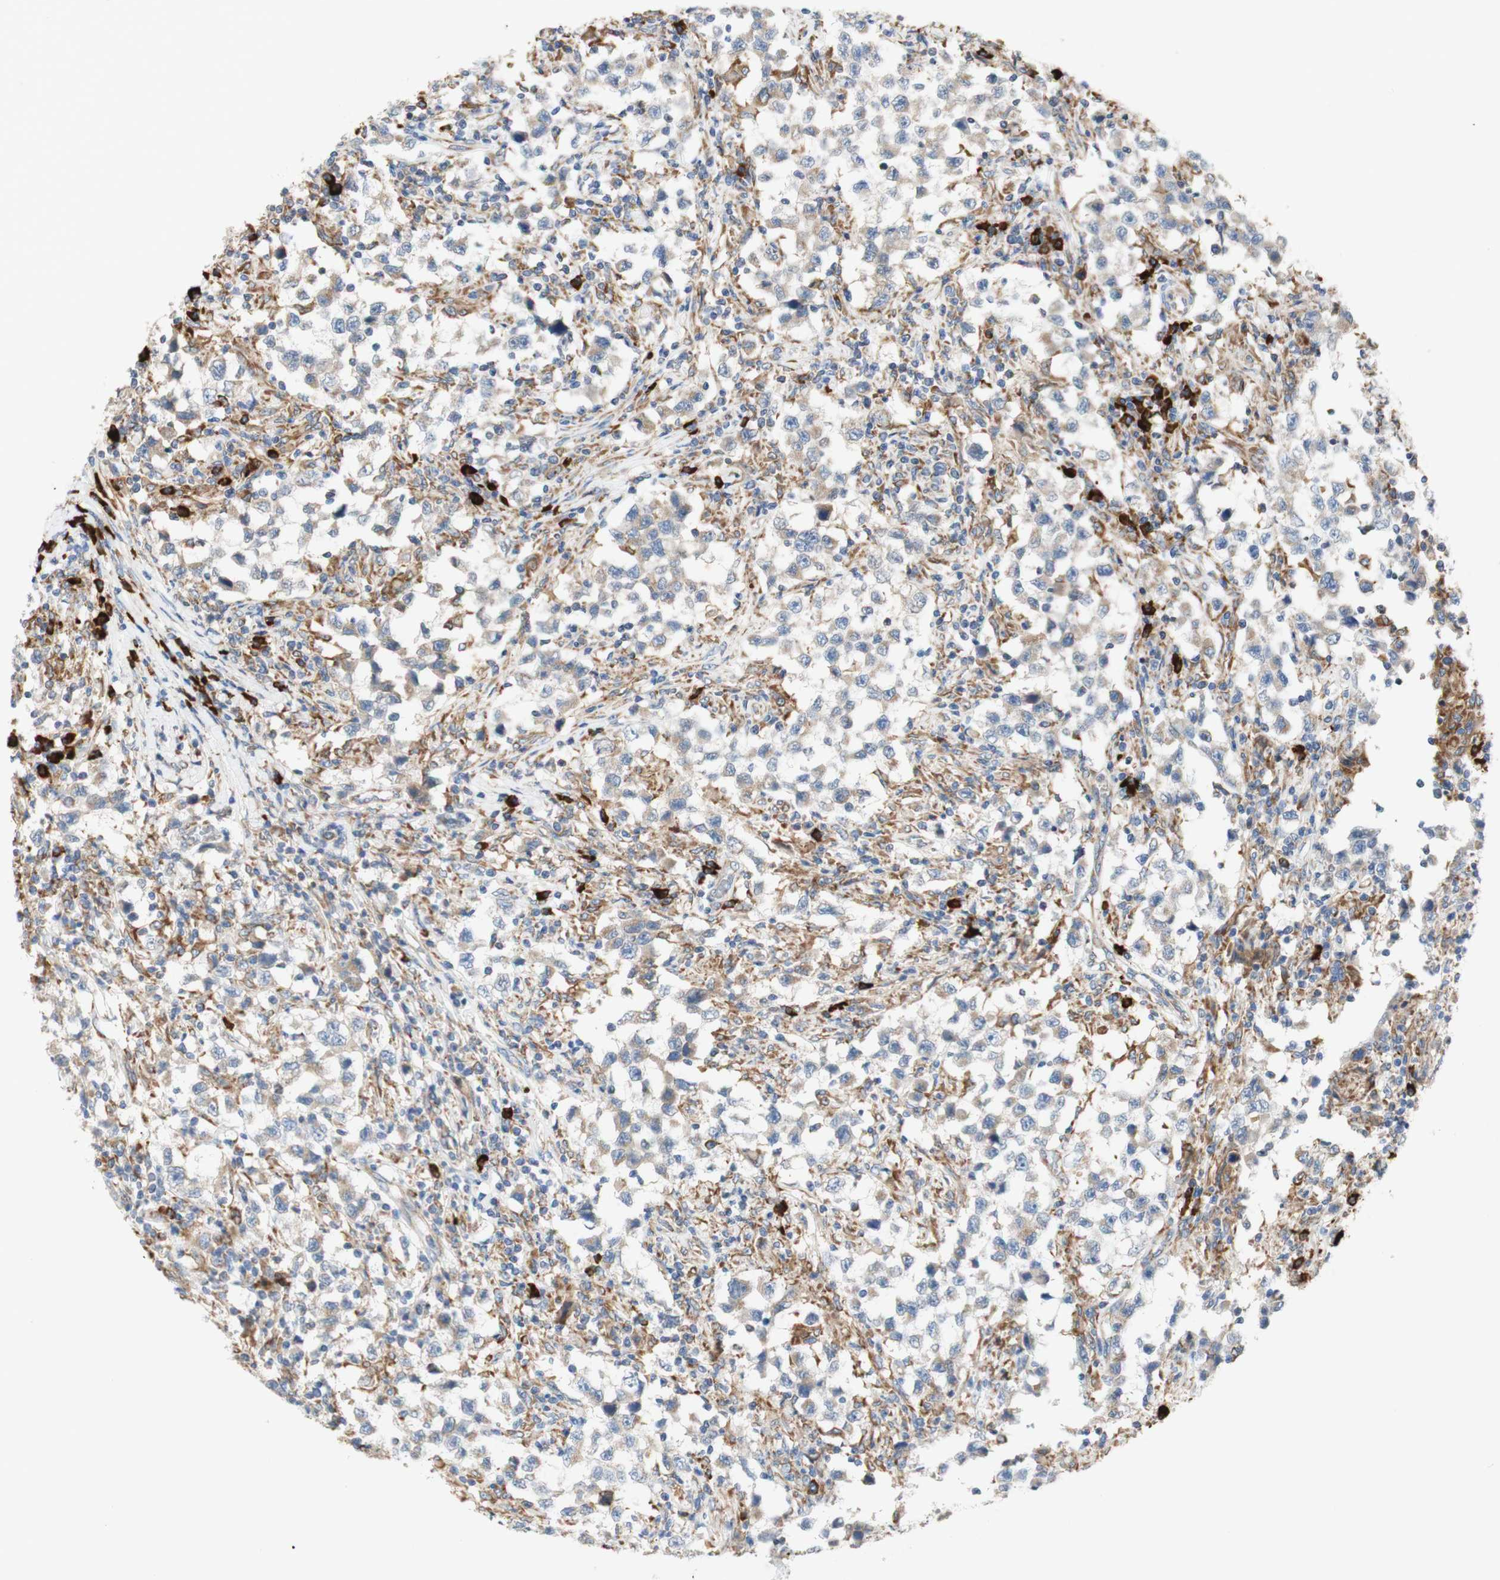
{"staining": {"intensity": "weak", "quantity": "25%-75%", "location": "cytoplasmic/membranous"}, "tissue": "testis cancer", "cell_type": "Tumor cells", "image_type": "cancer", "snomed": [{"axis": "morphology", "description": "Carcinoma, Embryonal, NOS"}, {"axis": "topography", "description": "Testis"}], "caption": "The histopathology image displays staining of testis embryonal carcinoma, revealing weak cytoplasmic/membranous protein expression (brown color) within tumor cells.", "gene": "MANF", "patient": {"sex": "male", "age": 21}}